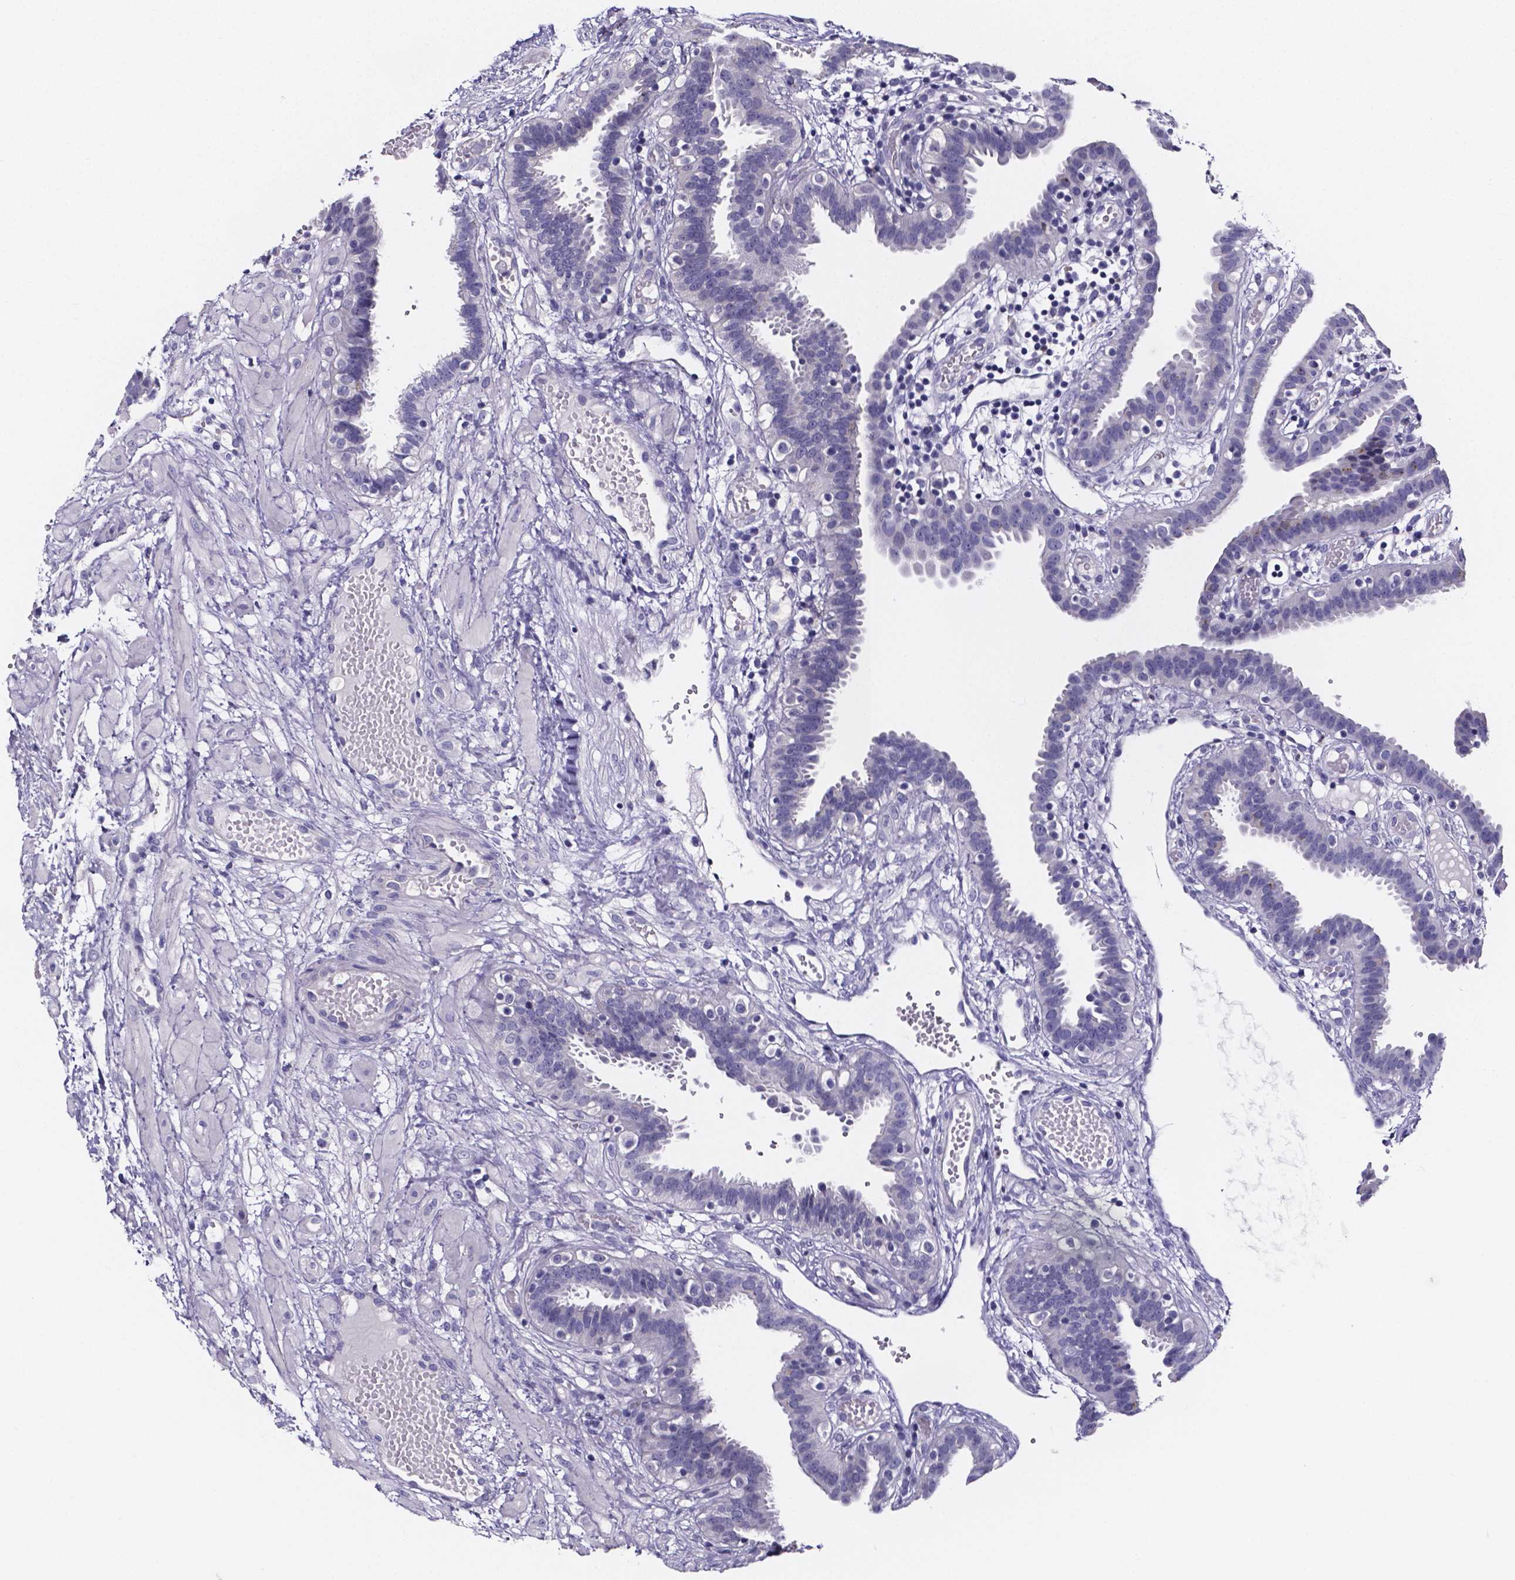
{"staining": {"intensity": "negative", "quantity": "none", "location": "none"}, "tissue": "fallopian tube", "cell_type": "Glandular cells", "image_type": "normal", "snomed": [{"axis": "morphology", "description": "Normal tissue, NOS"}, {"axis": "topography", "description": "Fallopian tube"}], "caption": "This micrograph is of normal fallopian tube stained with immunohistochemistry (IHC) to label a protein in brown with the nuclei are counter-stained blue. There is no expression in glandular cells. (Immunohistochemistry (ihc), brightfield microscopy, high magnification).", "gene": "IZUMO1", "patient": {"sex": "female", "age": 37}}